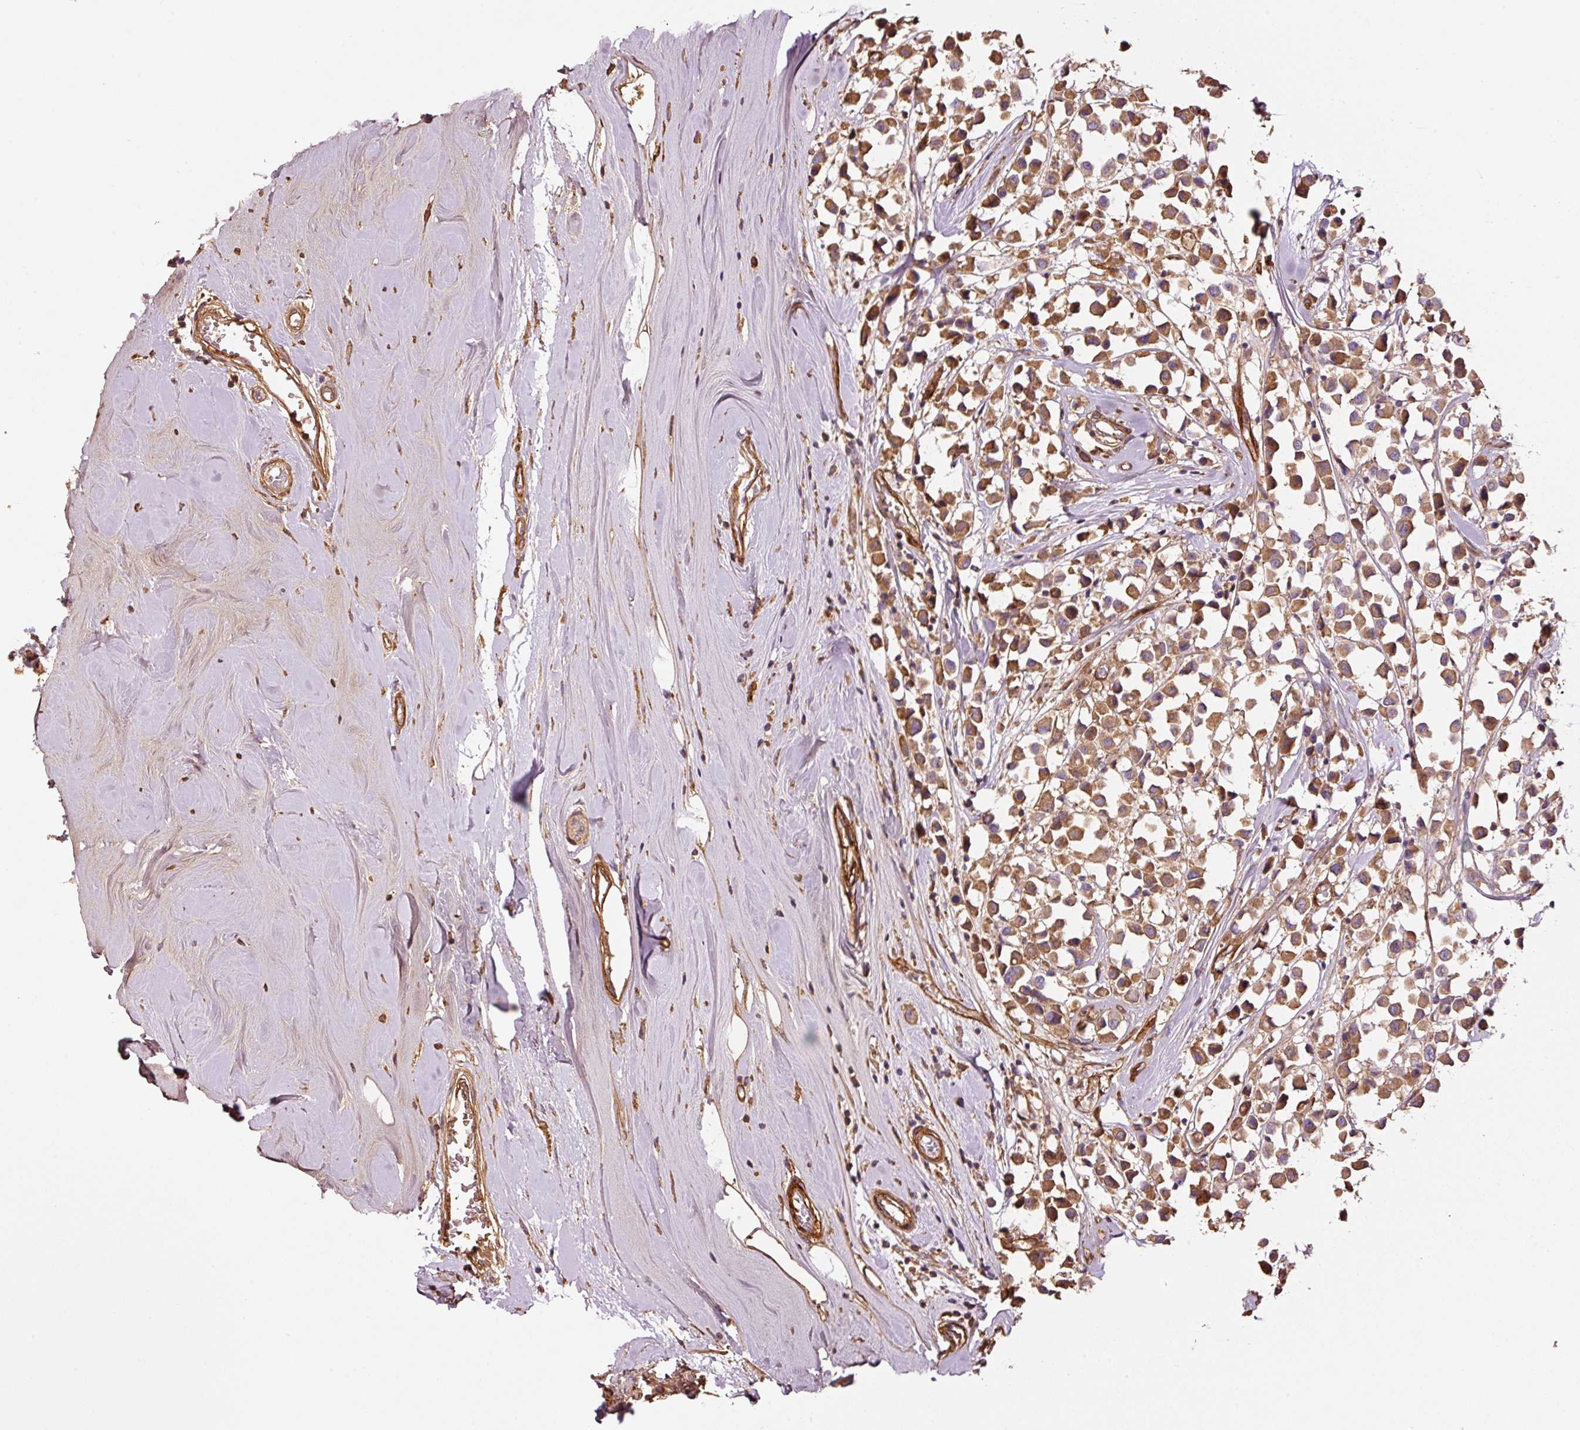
{"staining": {"intensity": "moderate", "quantity": ">75%", "location": "cytoplasmic/membranous"}, "tissue": "breast cancer", "cell_type": "Tumor cells", "image_type": "cancer", "snomed": [{"axis": "morphology", "description": "Duct carcinoma"}, {"axis": "topography", "description": "Breast"}], "caption": "Immunohistochemical staining of human breast cancer demonstrates medium levels of moderate cytoplasmic/membranous positivity in approximately >75% of tumor cells.", "gene": "NID2", "patient": {"sex": "female", "age": 61}}